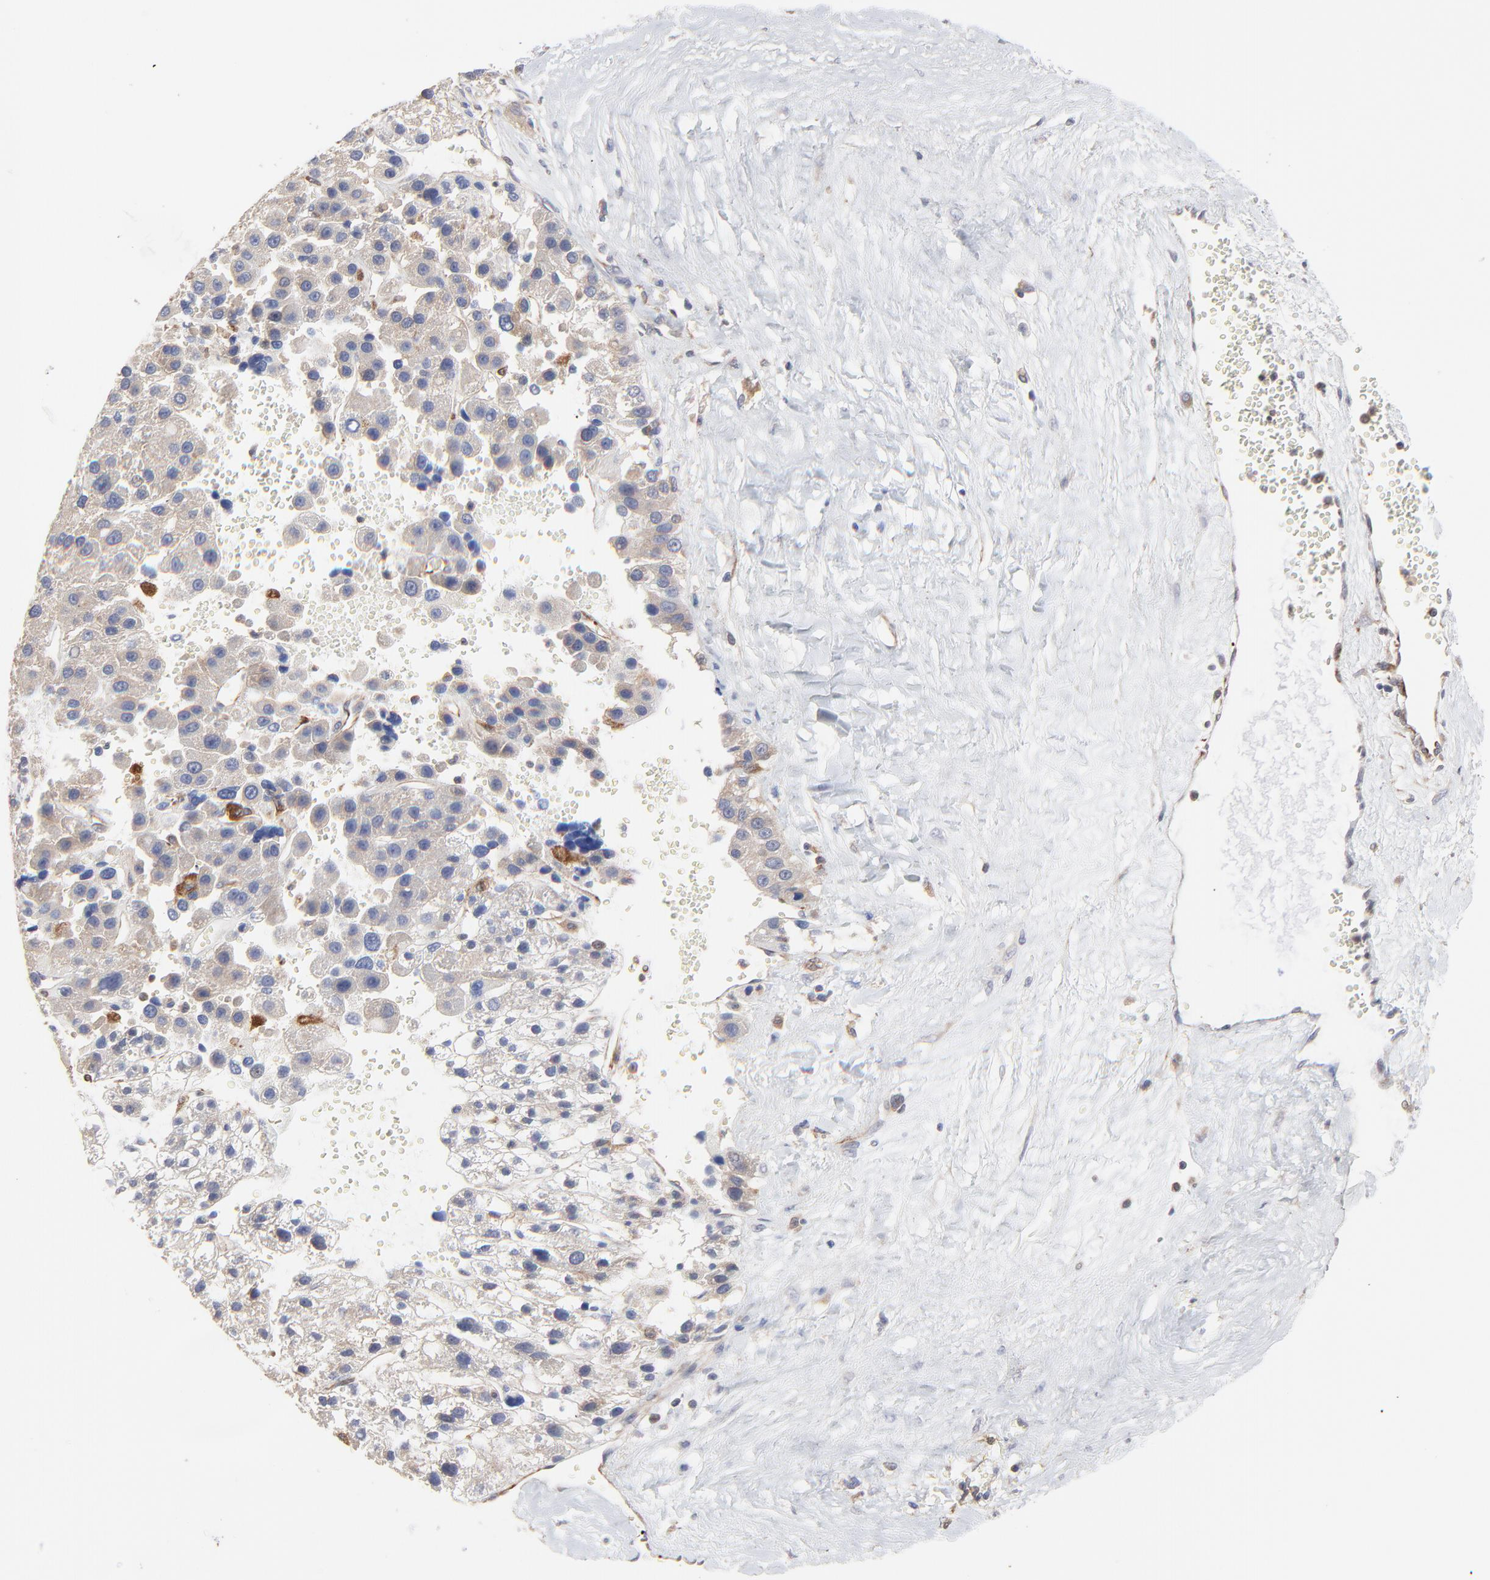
{"staining": {"intensity": "weak", "quantity": ">75%", "location": "cytoplasmic/membranous"}, "tissue": "liver cancer", "cell_type": "Tumor cells", "image_type": "cancer", "snomed": [{"axis": "morphology", "description": "Carcinoma, Hepatocellular, NOS"}, {"axis": "topography", "description": "Liver"}], "caption": "Liver cancer tissue exhibits weak cytoplasmic/membranous expression in about >75% of tumor cells", "gene": "RAB9A", "patient": {"sex": "female", "age": 85}}